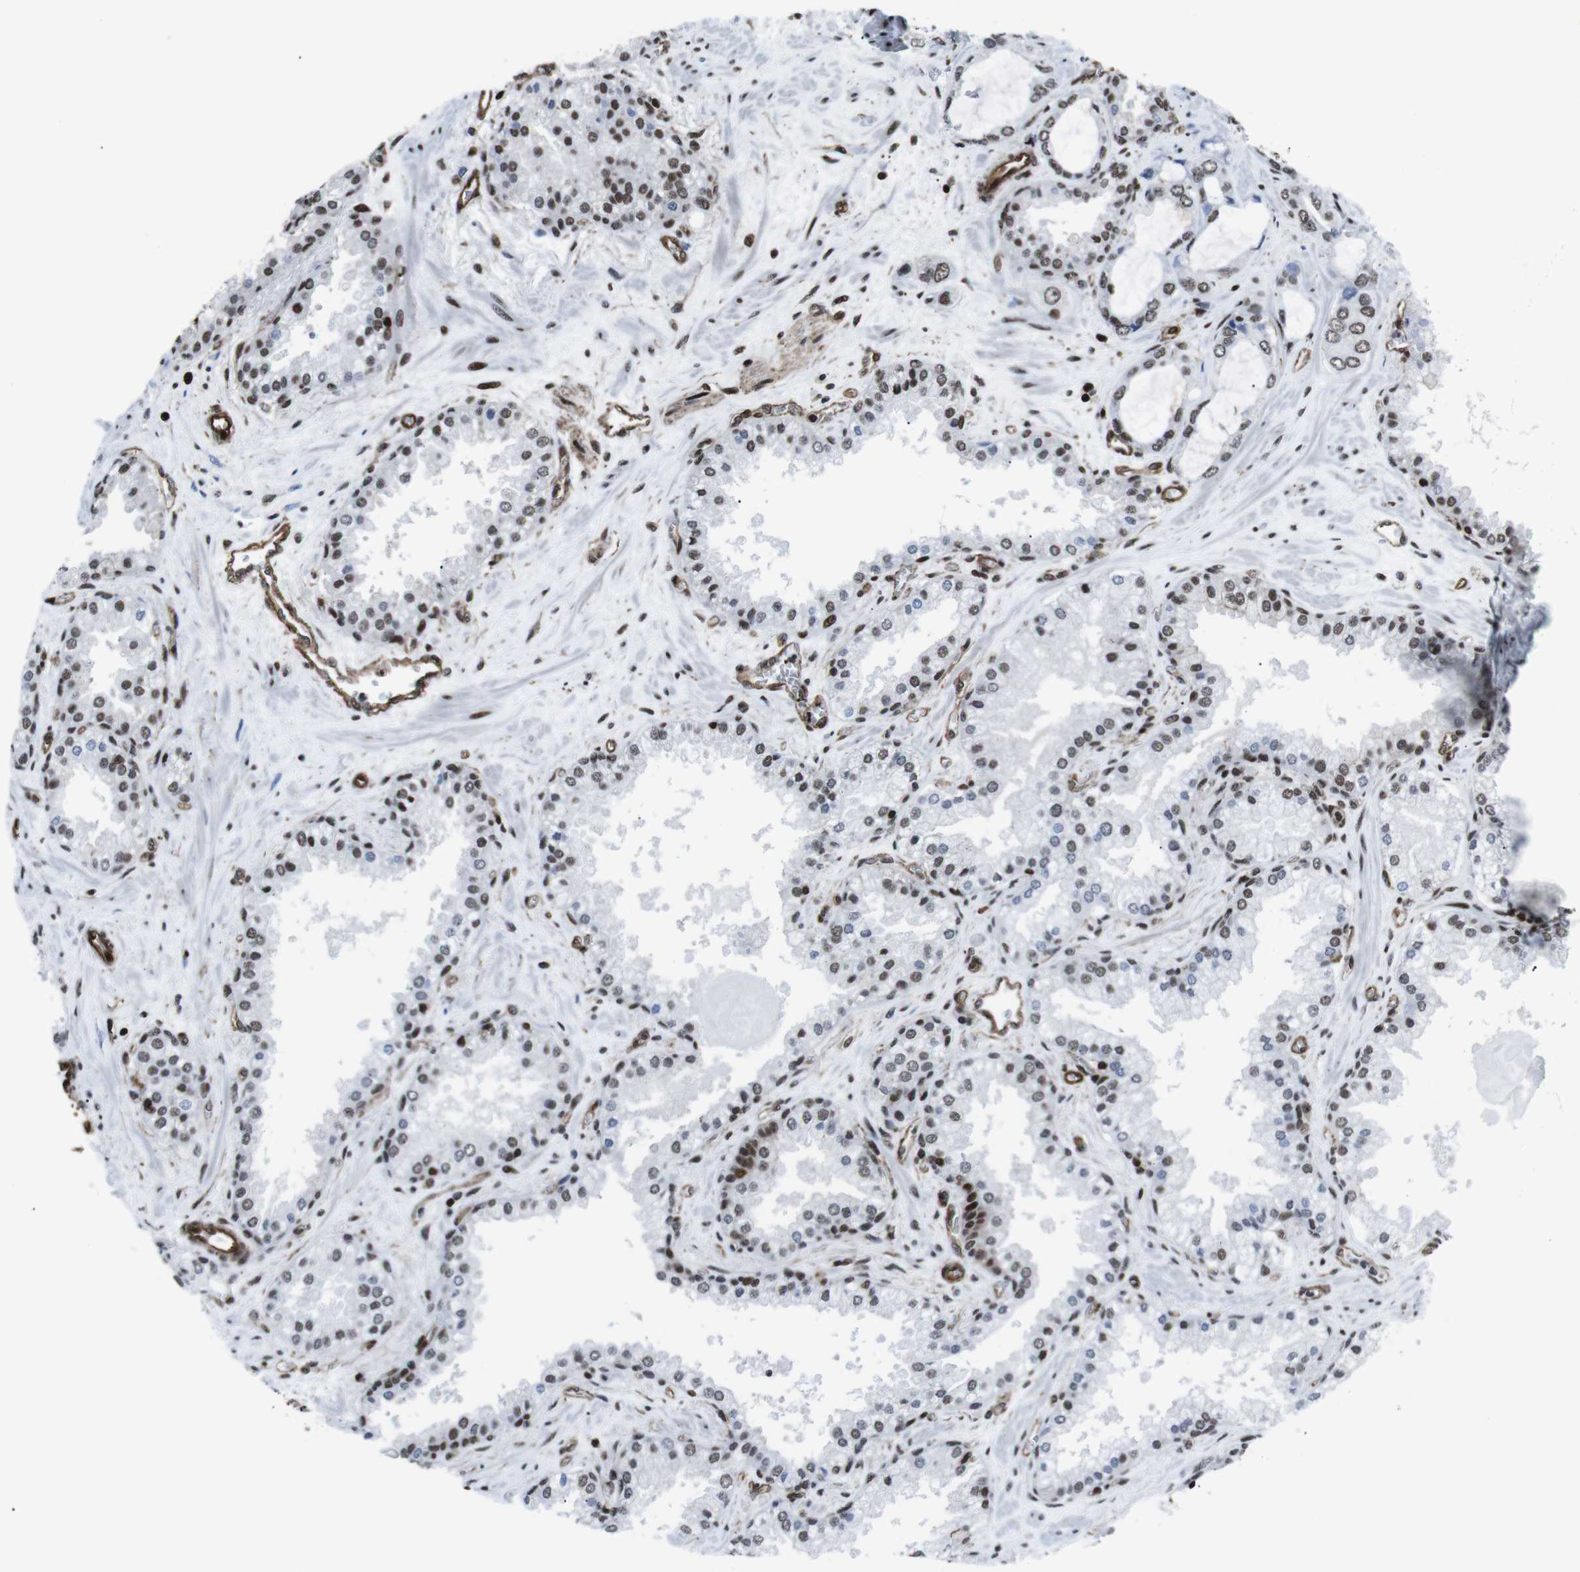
{"staining": {"intensity": "strong", "quantity": "25%-75%", "location": "nuclear"}, "tissue": "prostate cancer", "cell_type": "Tumor cells", "image_type": "cancer", "snomed": [{"axis": "morphology", "description": "Adenocarcinoma, Low grade"}, {"axis": "topography", "description": "Prostate"}], "caption": "High-magnification brightfield microscopy of prostate cancer (low-grade adenocarcinoma) stained with DAB (3,3'-diaminobenzidine) (brown) and counterstained with hematoxylin (blue). tumor cells exhibit strong nuclear staining is present in approximately25%-75% of cells. (DAB IHC, brown staining for protein, blue staining for nuclei).", "gene": "HNRNPU", "patient": {"sex": "male", "age": 60}}